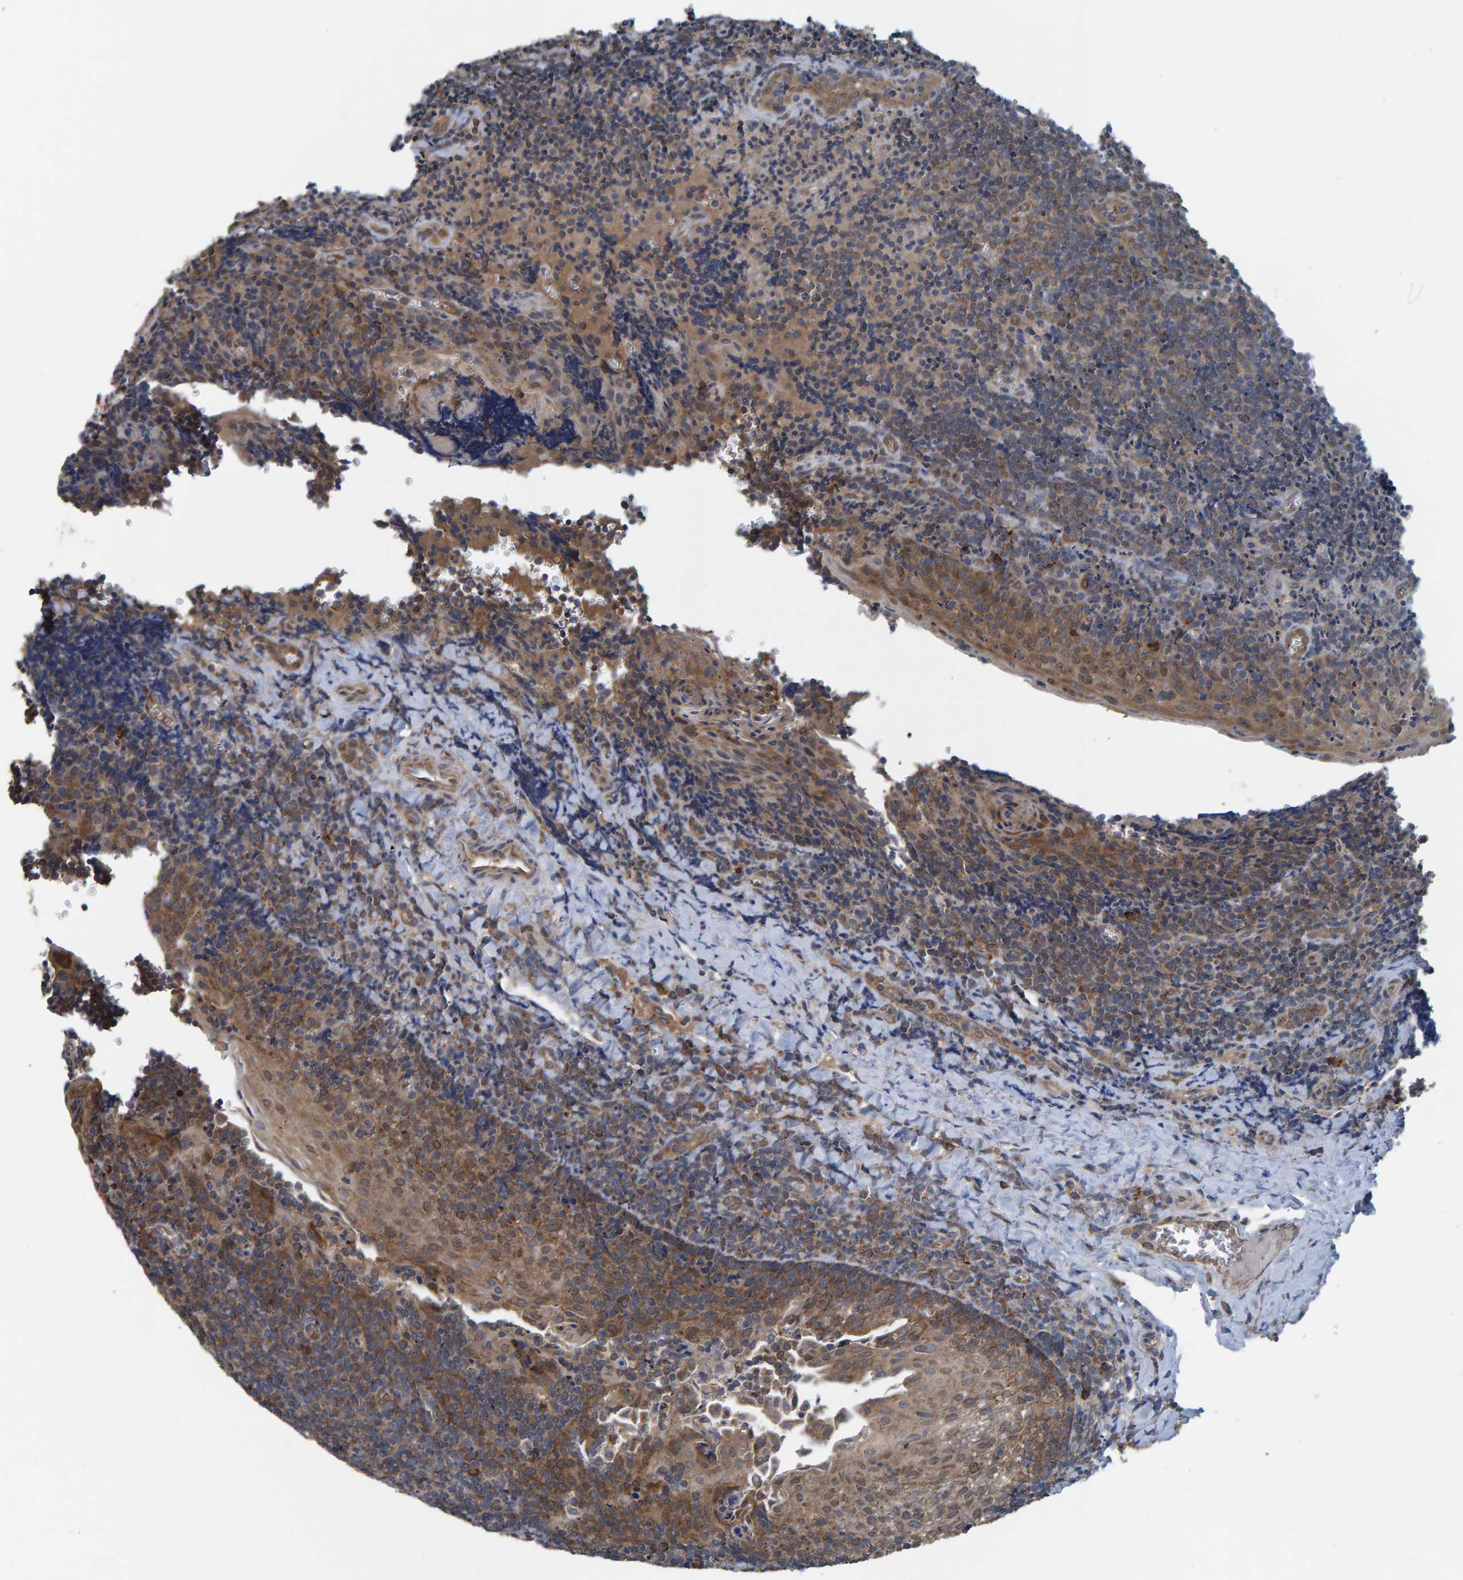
{"staining": {"intensity": "moderate", "quantity": ">75%", "location": "cytoplasmic/membranous"}, "tissue": "tonsil", "cell_type": "Germinal center cells", "image_type": "normal", "snomed": [{"axis": "morphology", "description": "Normal tissue, NOS"}, {"axis": "morphology", "description": "Inflammation, NOS"}, {"axis": "topography", "description": "Tonsil"}], "caption": "Immunohistochemical staining of normal human tonsil shows >75% levels of moderate cytoplasmic/membranous protein expression in about >75% of germinal center cells. (IHC, brightfield microscopy, high magnification).", "gene": "LRSAM1", "patient": {"sex": "female", "age": 31}}